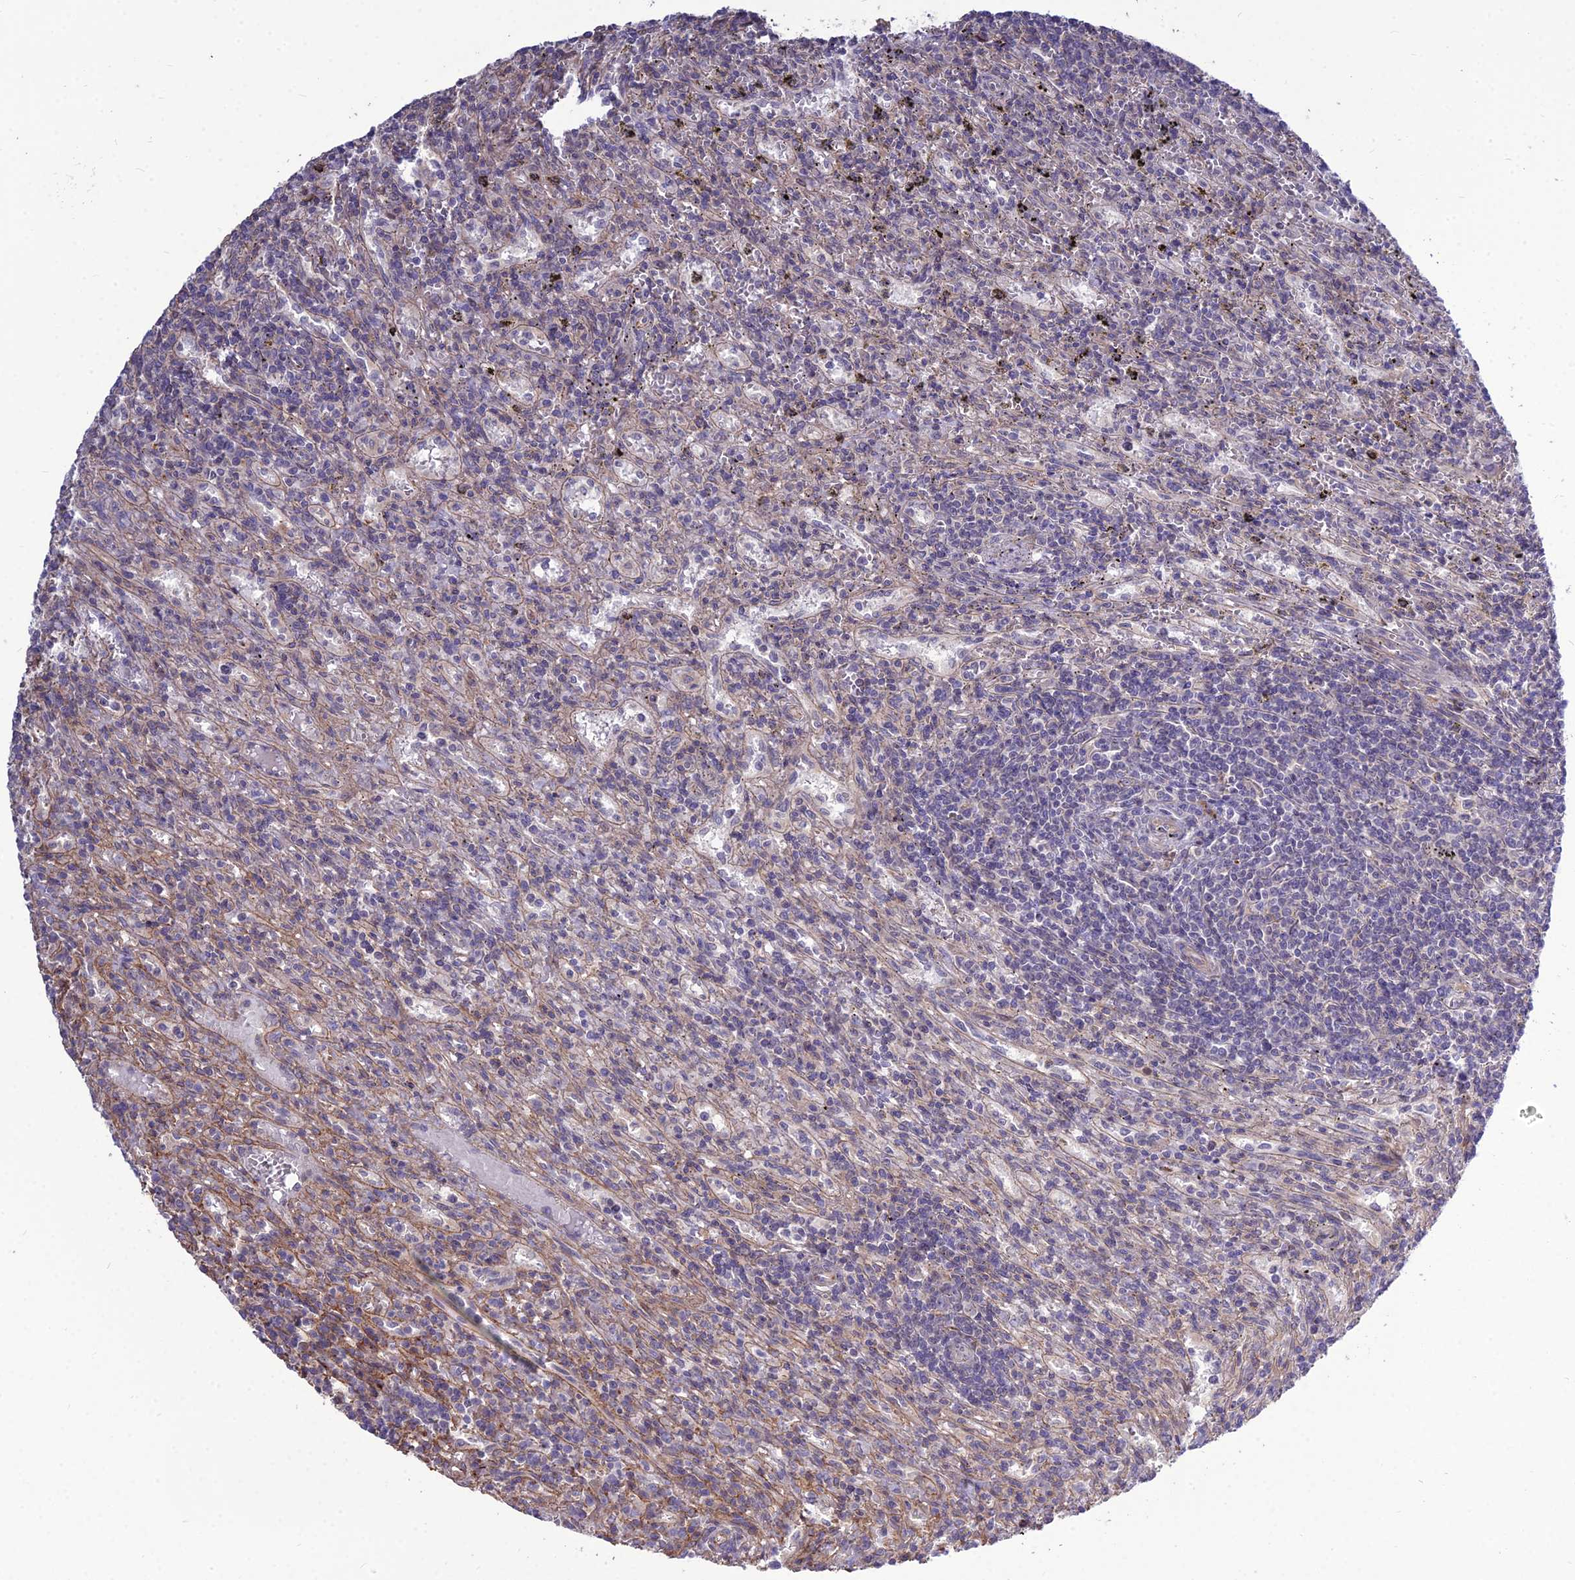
{"staining": {"intensity": "negative", "quantity": "none", "location": "none"}, "tissue": "lymphoma", "cell_type": "Tumor cells", "image_type": "cancer", "snomed": [{"axis": "morphology", "description": "Malignant lymphoma, non-Hodgkin's type, Low grade"}, {"axis": "topography", "description": "Spleen"}], "caption": "DAB immunohistochemical staining of human lymphoma shows no significant staining in tumor cells. The staining was performed using DAB (3,3'-diaminobenzidine) to visualize the protein expression in brown, while the nuclei were stained in blue with hematoxylin (Magnification: 20x).", "gene": "TSPYL2", "patient": {"sex": "male", "age": 76}}